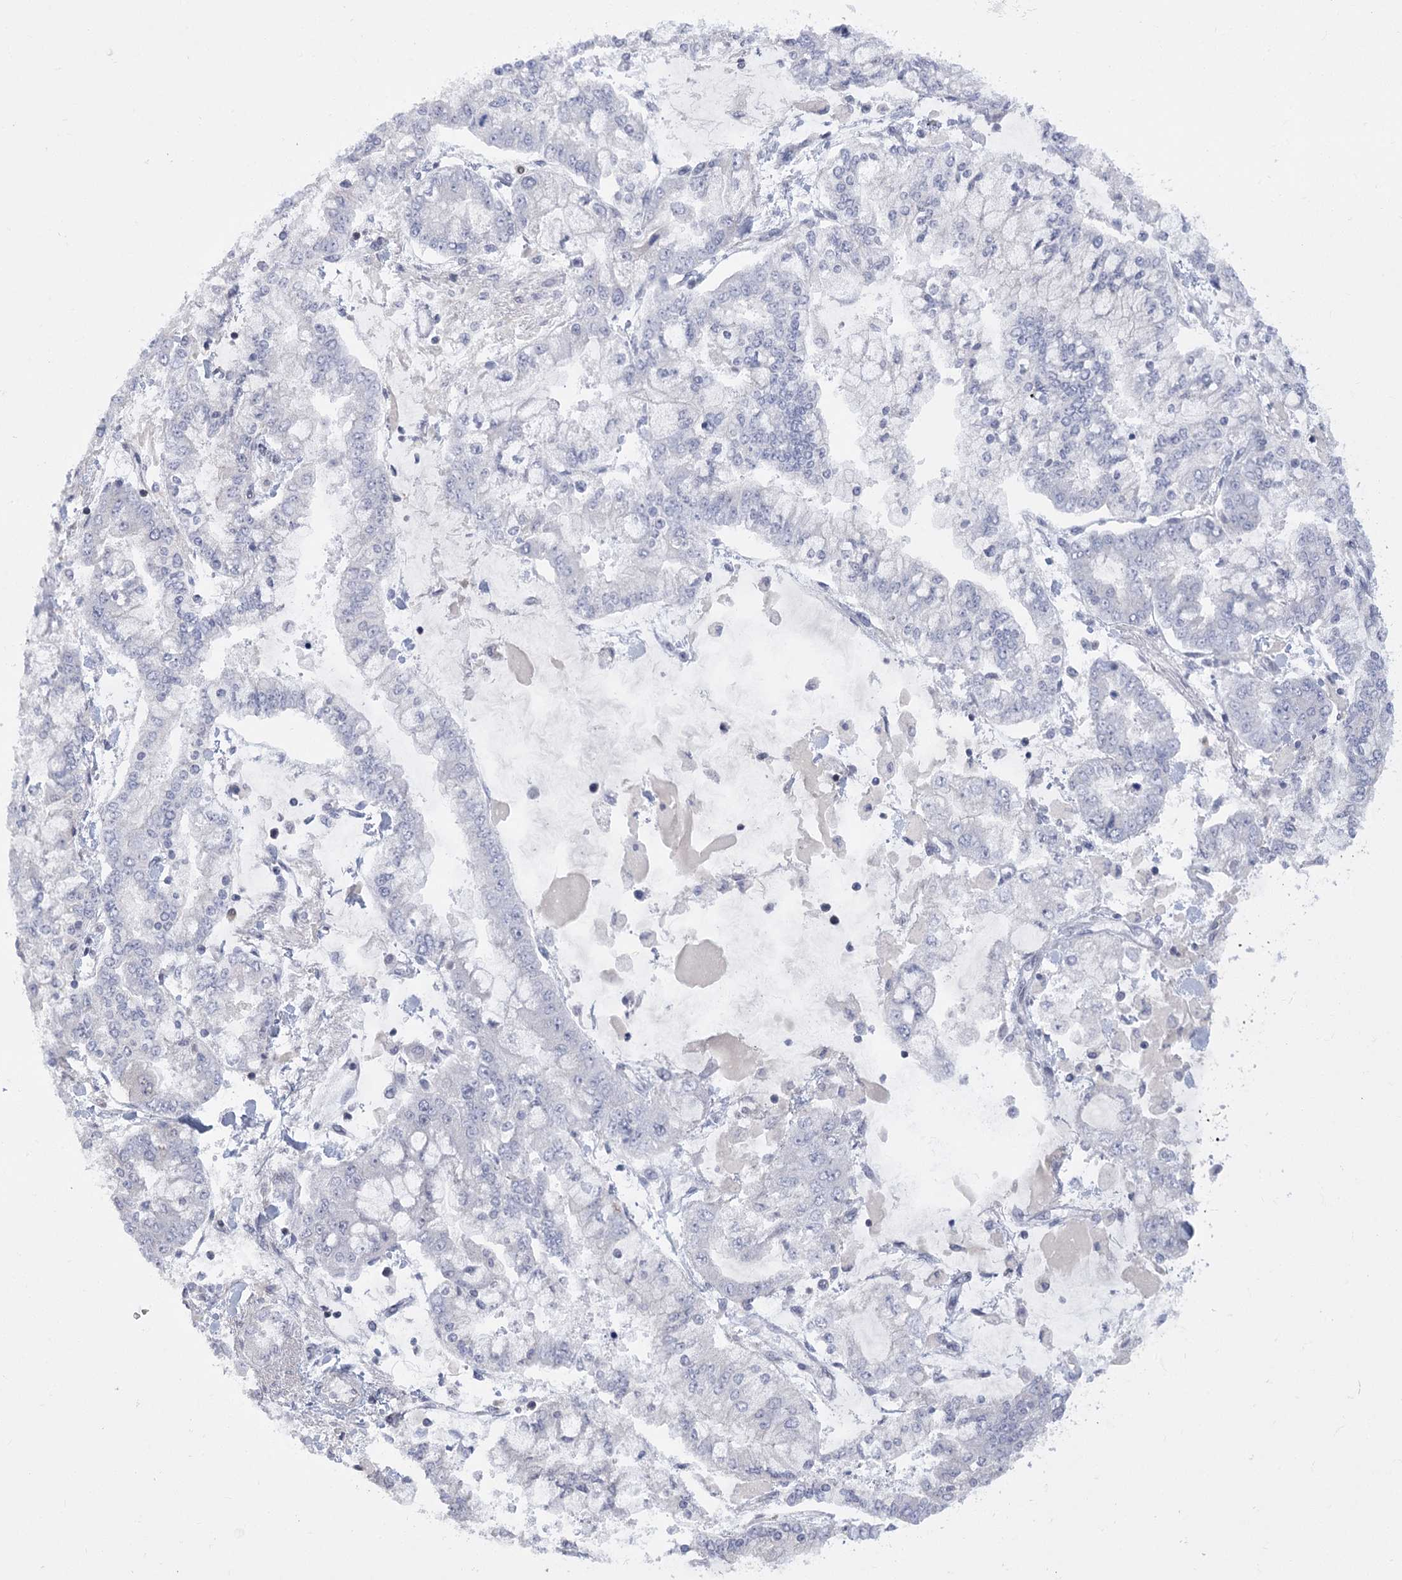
{"staining": {"intensity": "negative", "quantity": "none", "location": "none"}, "tissue": "stomach cancer", "cell_type": "Tumor cells", "image_type": "cancer", "snomed": [{"axis": "morphology", "description": "Normal tissue, NOS"}, {"axis": "morphology", "description": "Adenocarcinoma, NOS"}, {"axis": "topography", "description": "Stomach, upper"}, {"axis": "topography", "description": "Stomach"}], "caption": "This image is of stomach cancer (adenocarcinoma) stained with immunohistochemistry (IHC) to label a protein in brown with the nuclei are counter-stained blue. There is no expression in tumor cells. (Brightfield microscopy of DAB (3,3'-diaminobenzidine) immunohistochemistry at high magnification).", "gene": "FAM76B", "patient": {"sex": "male", "age": 76}}